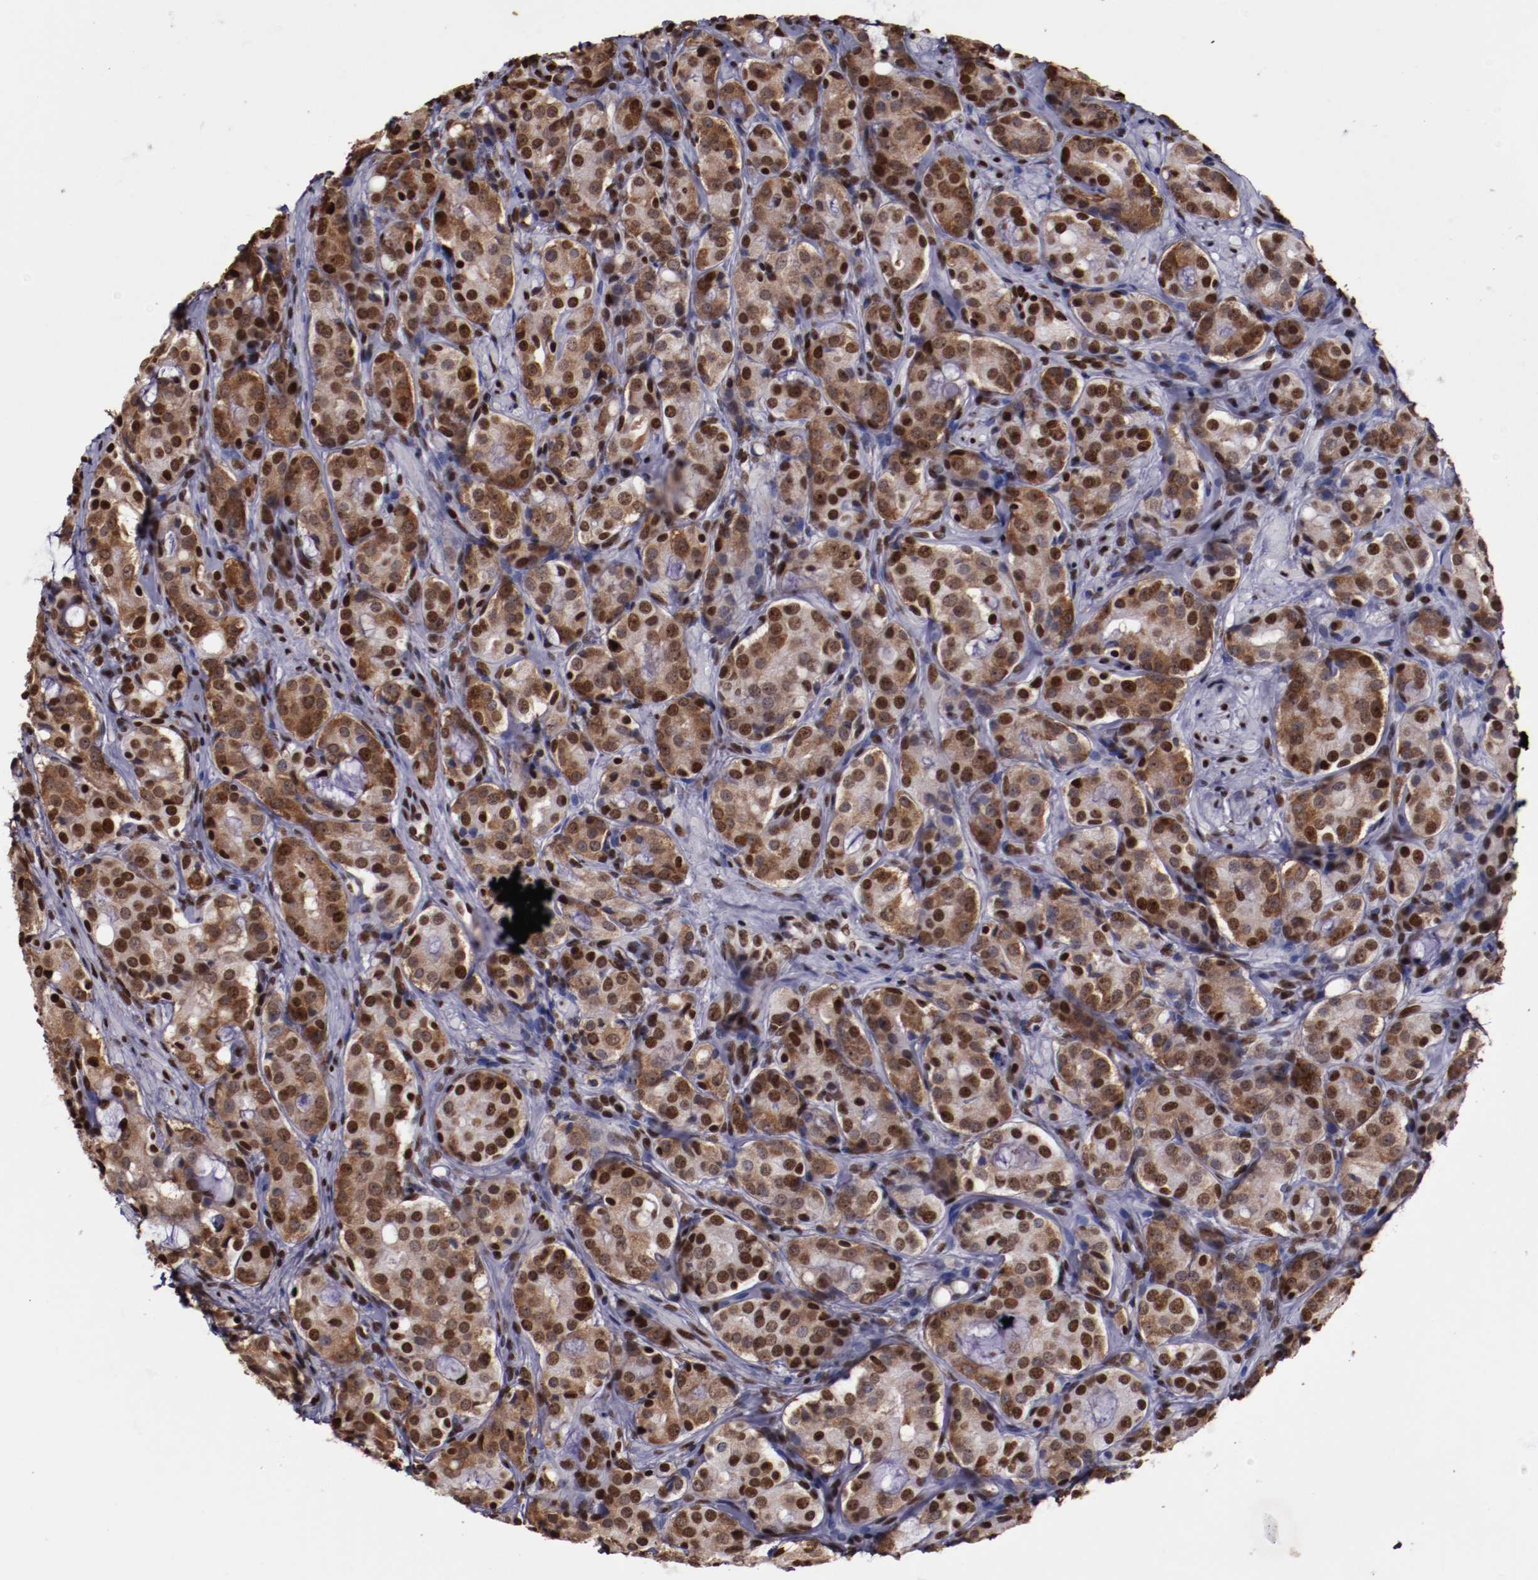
{"staining": {"intensity": "moderate", "quantity": ">75%", "location": "cytoplasmic/membranous,nuclear"}, "tissue": "prostate cancer", "cell_type": "Tumor cells", "image_type": "cancer", "snomed": [{"axis": "morphology", "description": "Adenocarcinoma, High grade"}, {"axis": "topography", "description": "Prostate"}], "caption": "A histopathology image showing moderate cytoplasmic/membranous and nuclear expression in about >75% of tumor cells in prostate high-grade adenocarcinoma, as visualized by brown immunohistochemical staining.", "gene": "APEX1", "patient": {"sex": "male", "age": 72}}